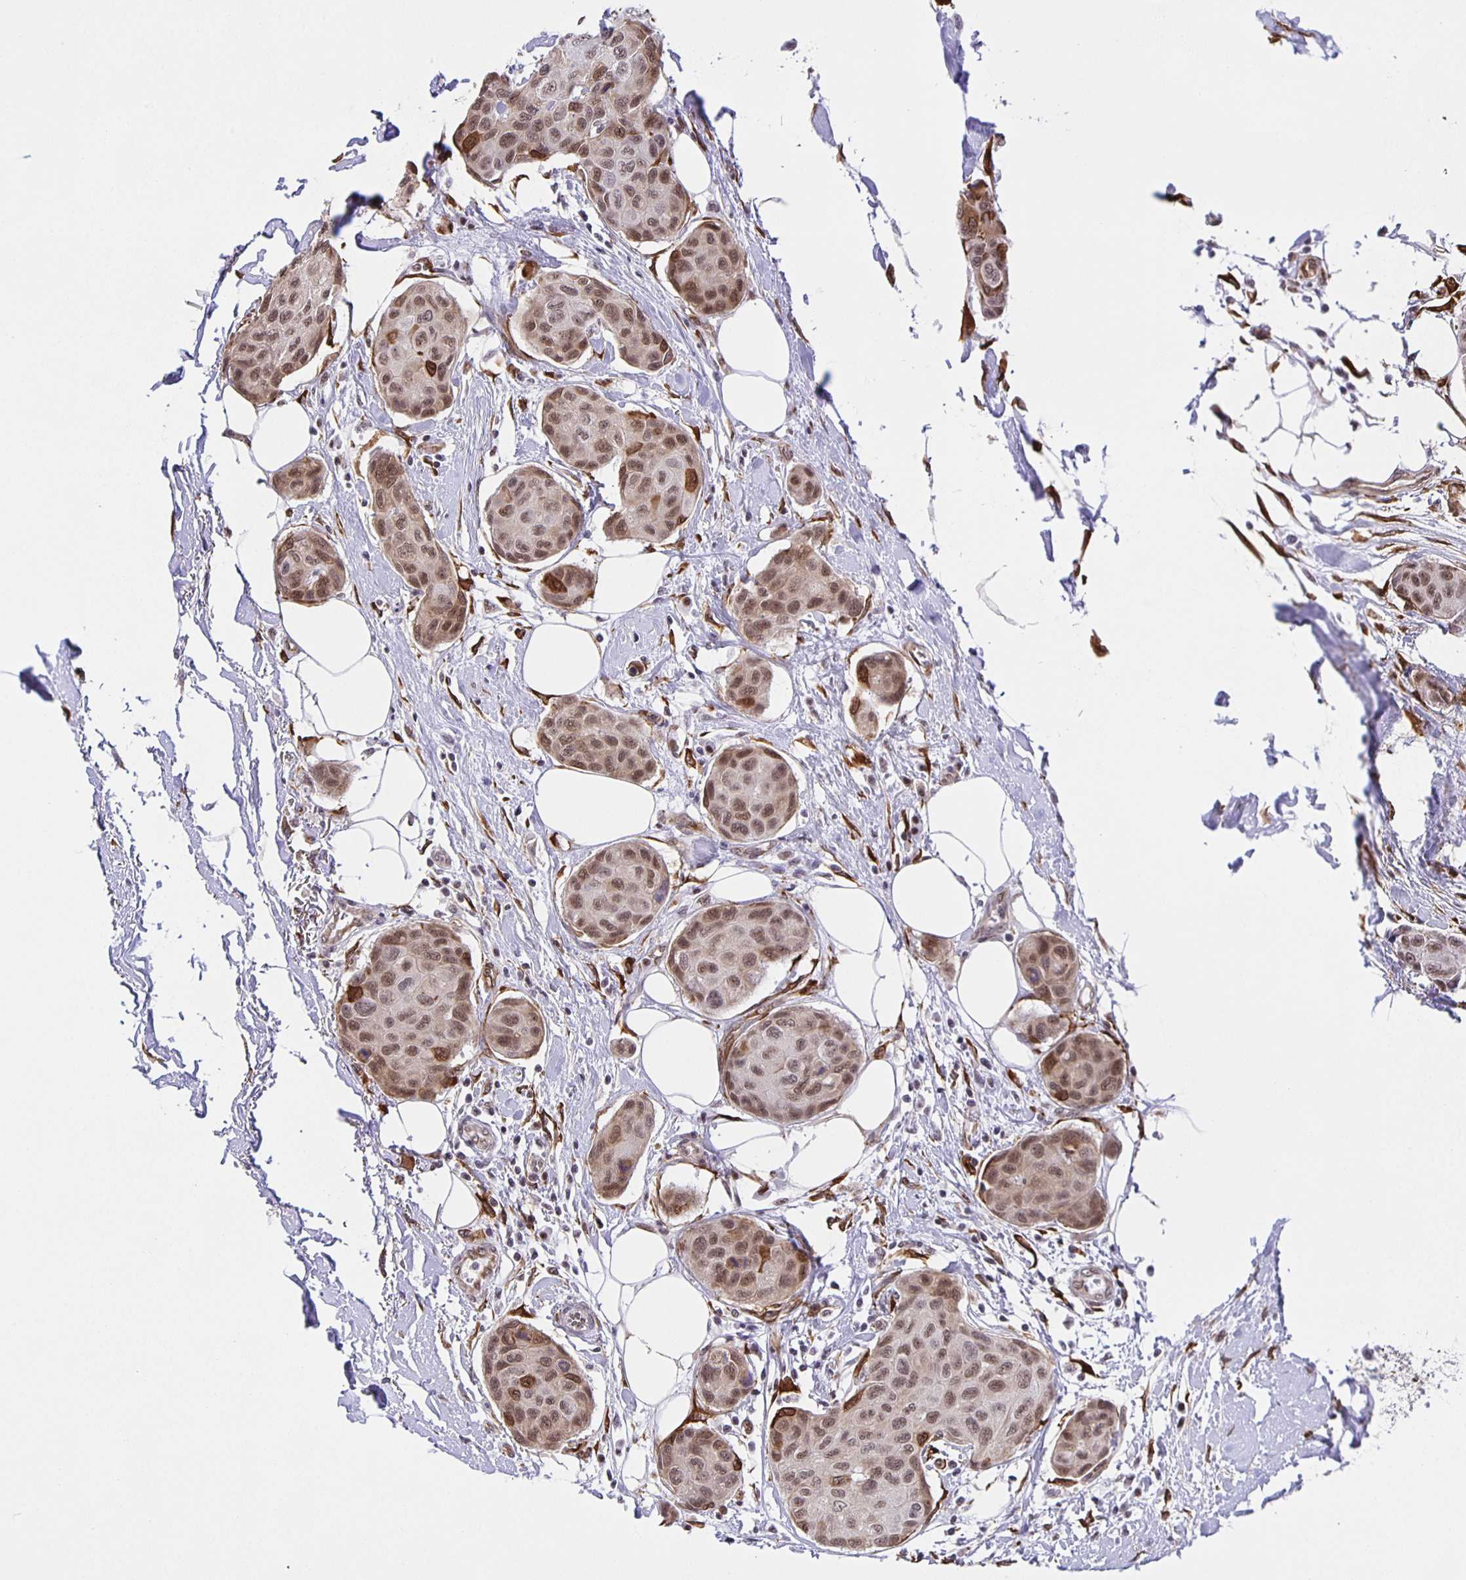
{"staining": {"intensity": "moderate", "quantity": ">75%", "location": "nuclear"}, "tissue": "breast cancer", "cell_type": "Tumor cells", "image_type": "cancer", "snomed": [{"axis": "morphology", "description": "Duct carcinoma"}, {"axis": "topography", "description": "Breast"}, {"axis": "topography", "description": "Lymph node"}], "caption": "Tumor cells show moderate nuclear expression in about >75% of cells in breast cancer. The staining is performed using DAB (3,3'-diaminobenzidine) brown chromogen to label protein expression. The nuclei are counter-stained blue using hematoxylin.", "gene": "ZRANB2", "patient": {"sex": "female", "age": 80}}